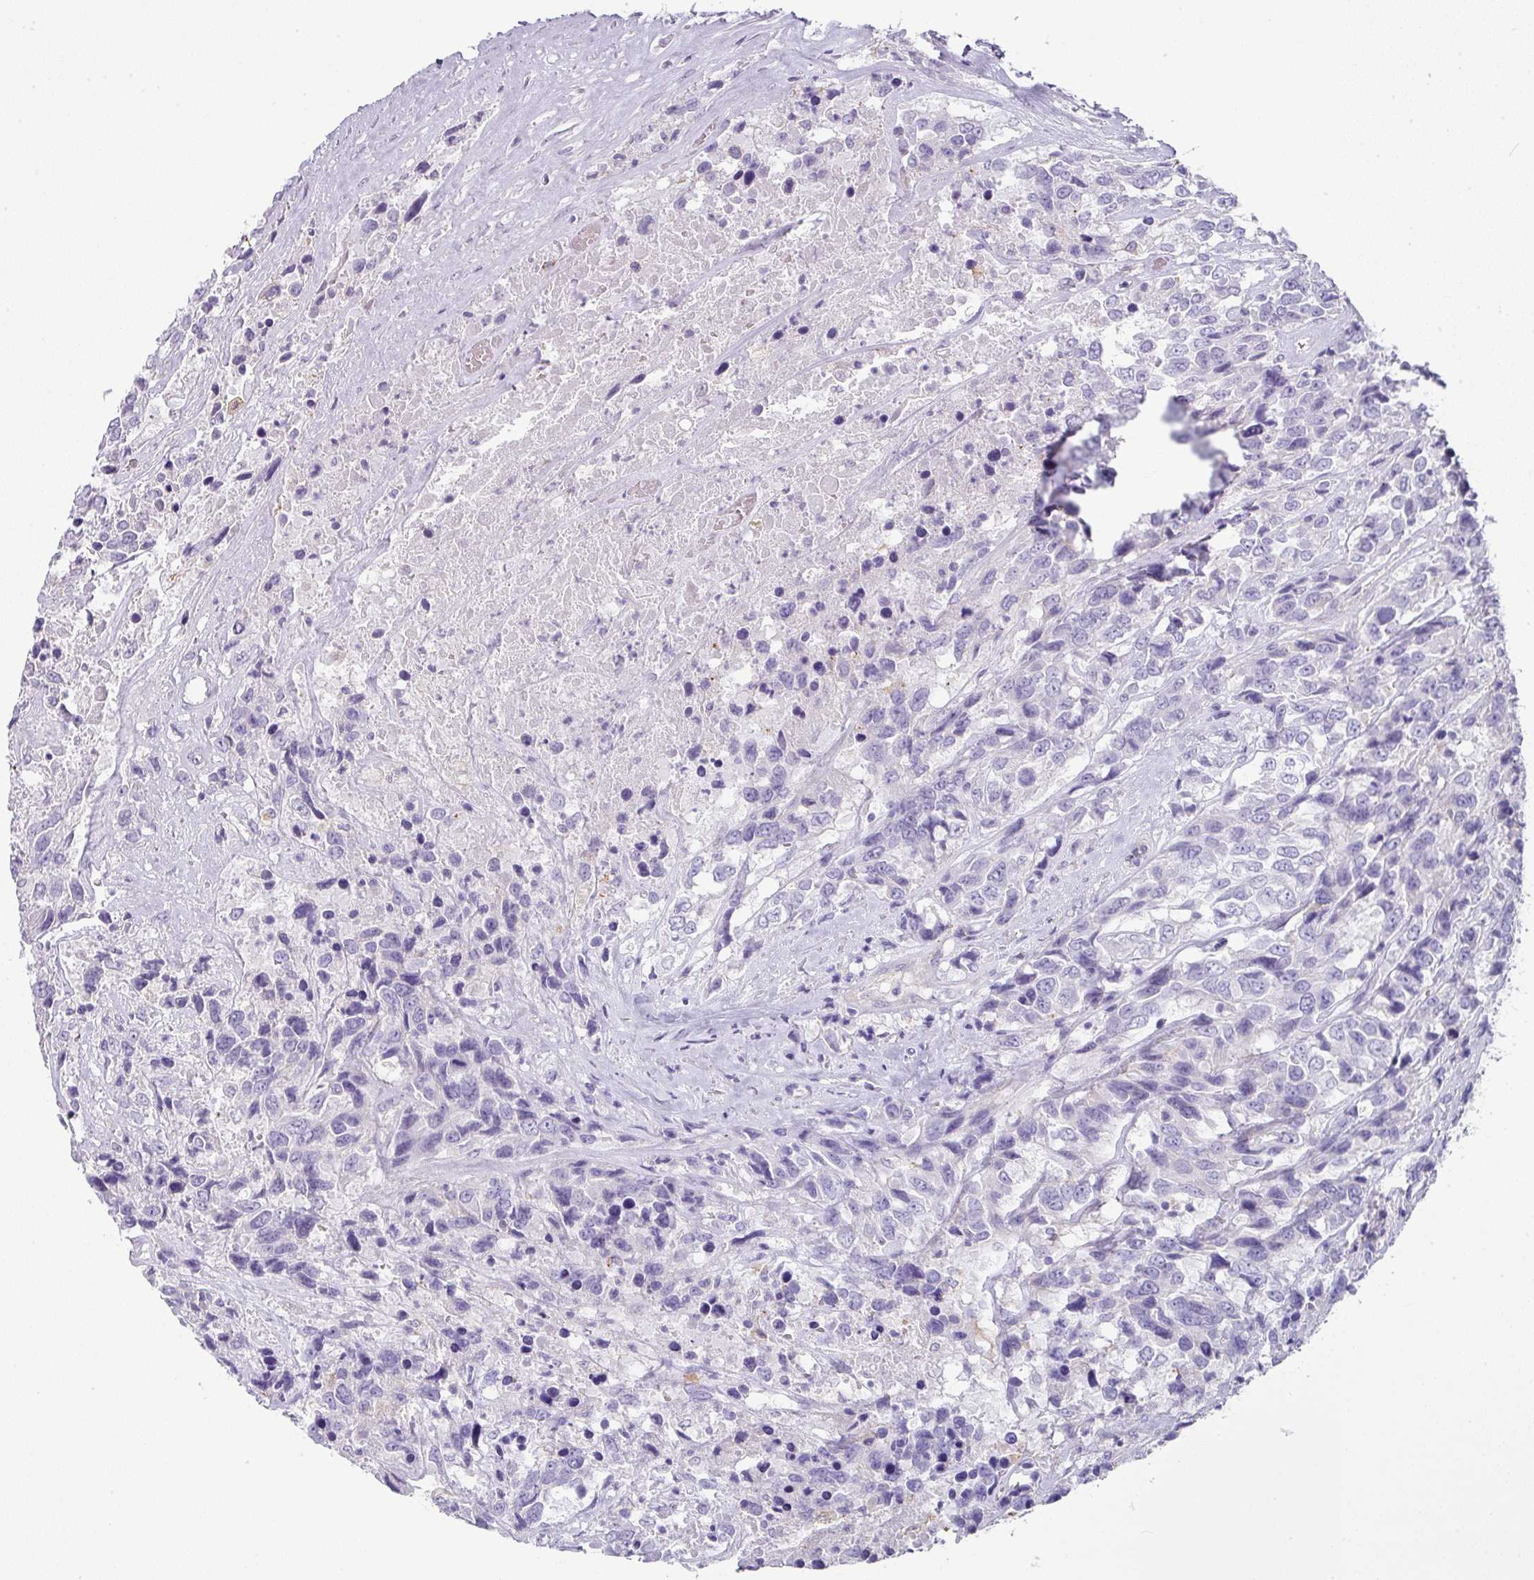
{"staining": {"intensity": "negative", "quantity": "none", "location": "none"}, "tissue": "urothelial cancer", "cell_type": "Tumor cells", "image_type": "cancer", "snomed": [{"axis": "morphology", "description": "Urothelial carcinoma, High grade"}, {"axis": "topography", "description": "Urinary bladder"}], "caption": "Tumor cells show no significant positivity in urothelial carcinoma (high-grade).", "gene": "OR52N1", "patient": {"sex": "female", "age": 70}}